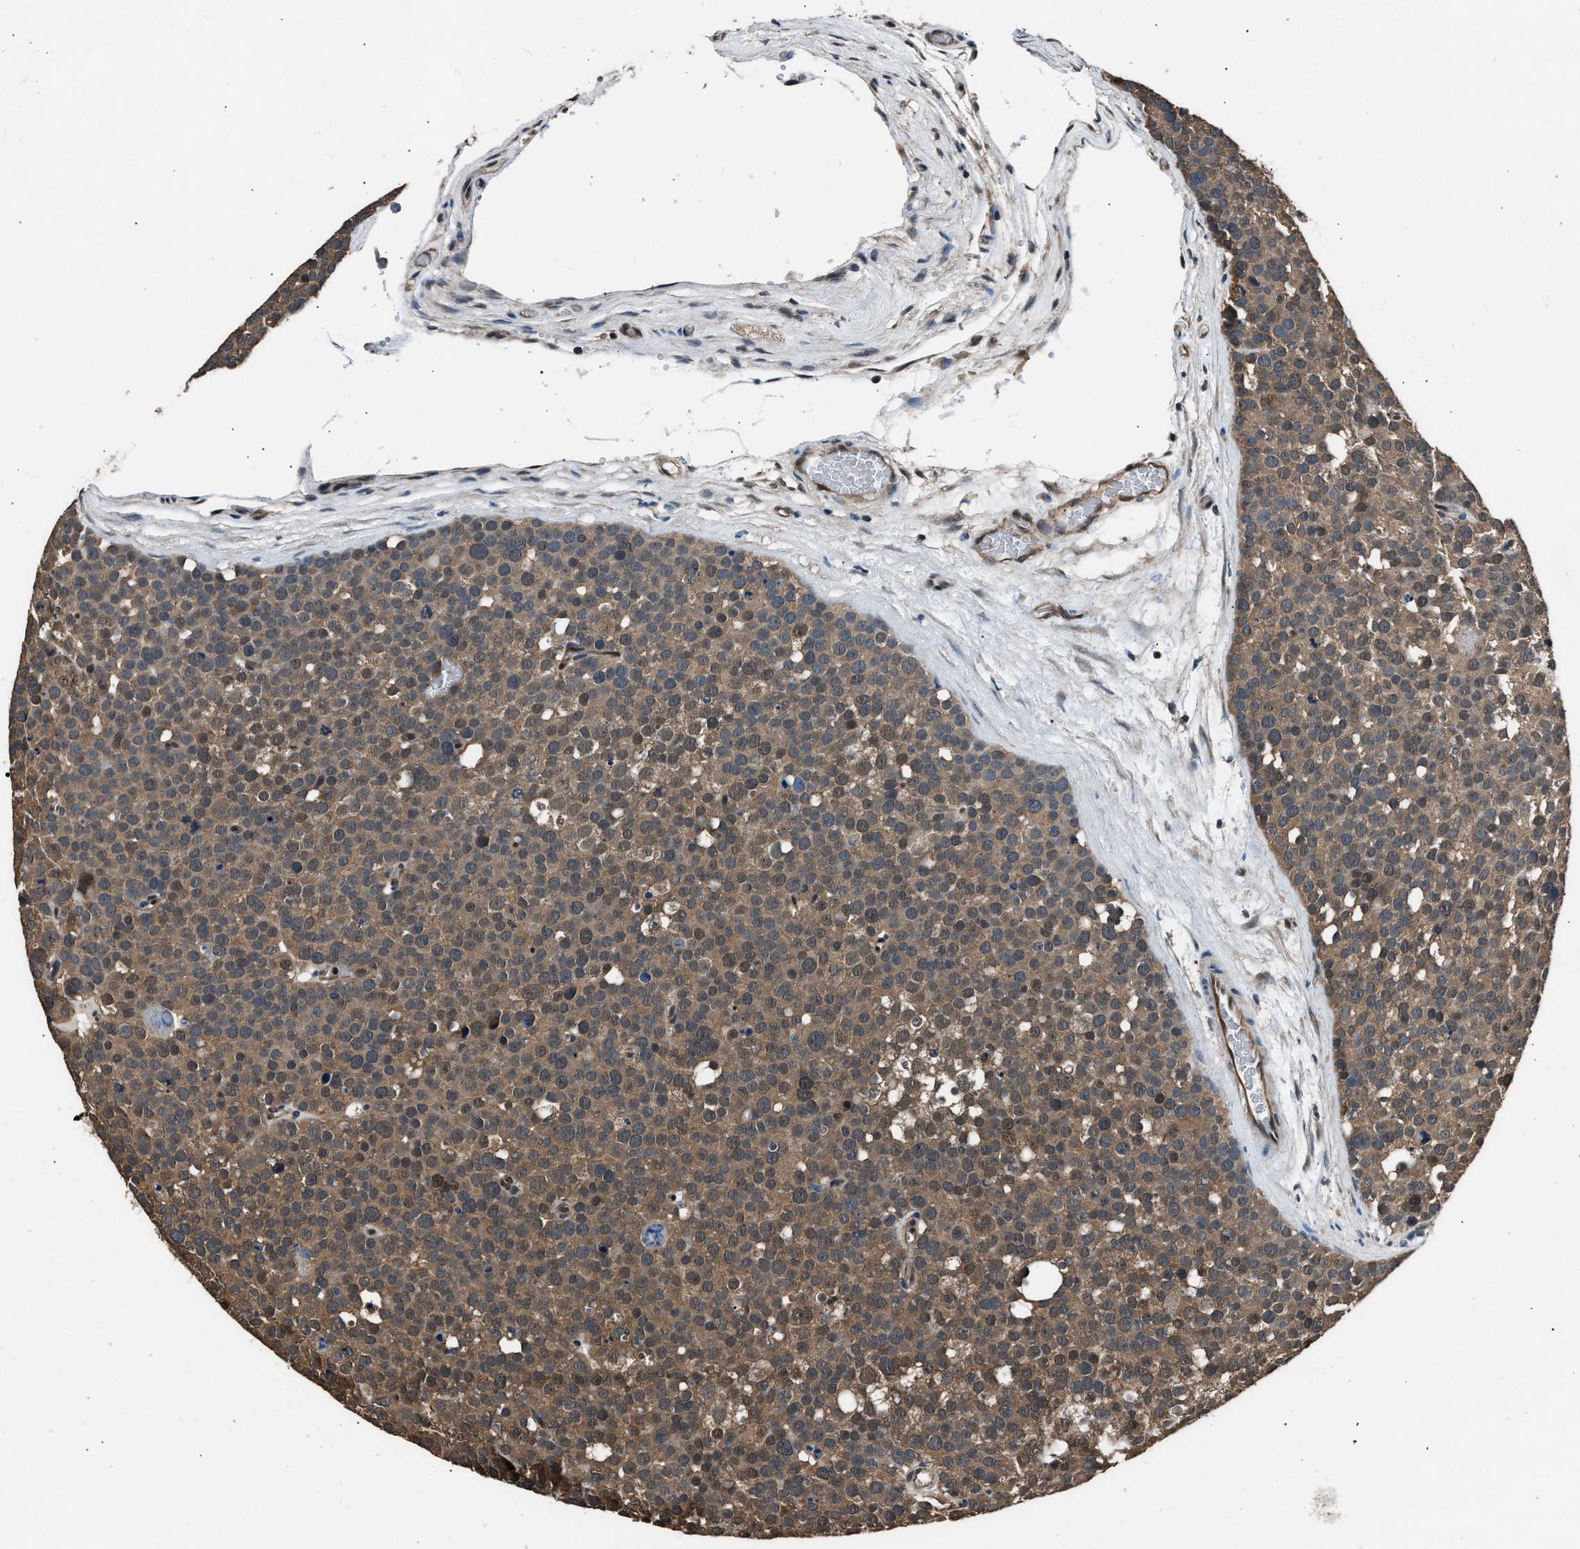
{"staining": {"intensity": "moderate", "quantity": ">75%", "location": "cytoplasmic/membranous,nuclear"}, "tissue": "testis cancer", "cell_type": "Tumor cells", "image_type": "cancer", "snomed": [{"axis": "morphology", "description": "Seminoma, NOS"}, {"axis": "topography", "description": "Testis"}], "caption": "Immunohistochemical staining of testis cancer (seminoma) exhibits medium levels of moderate cytoplasmic/membranous and nuclear staining in about >75% of tumor cells.", "gene": "DFFA", "patient": {"sex": "male", "age": 71}}